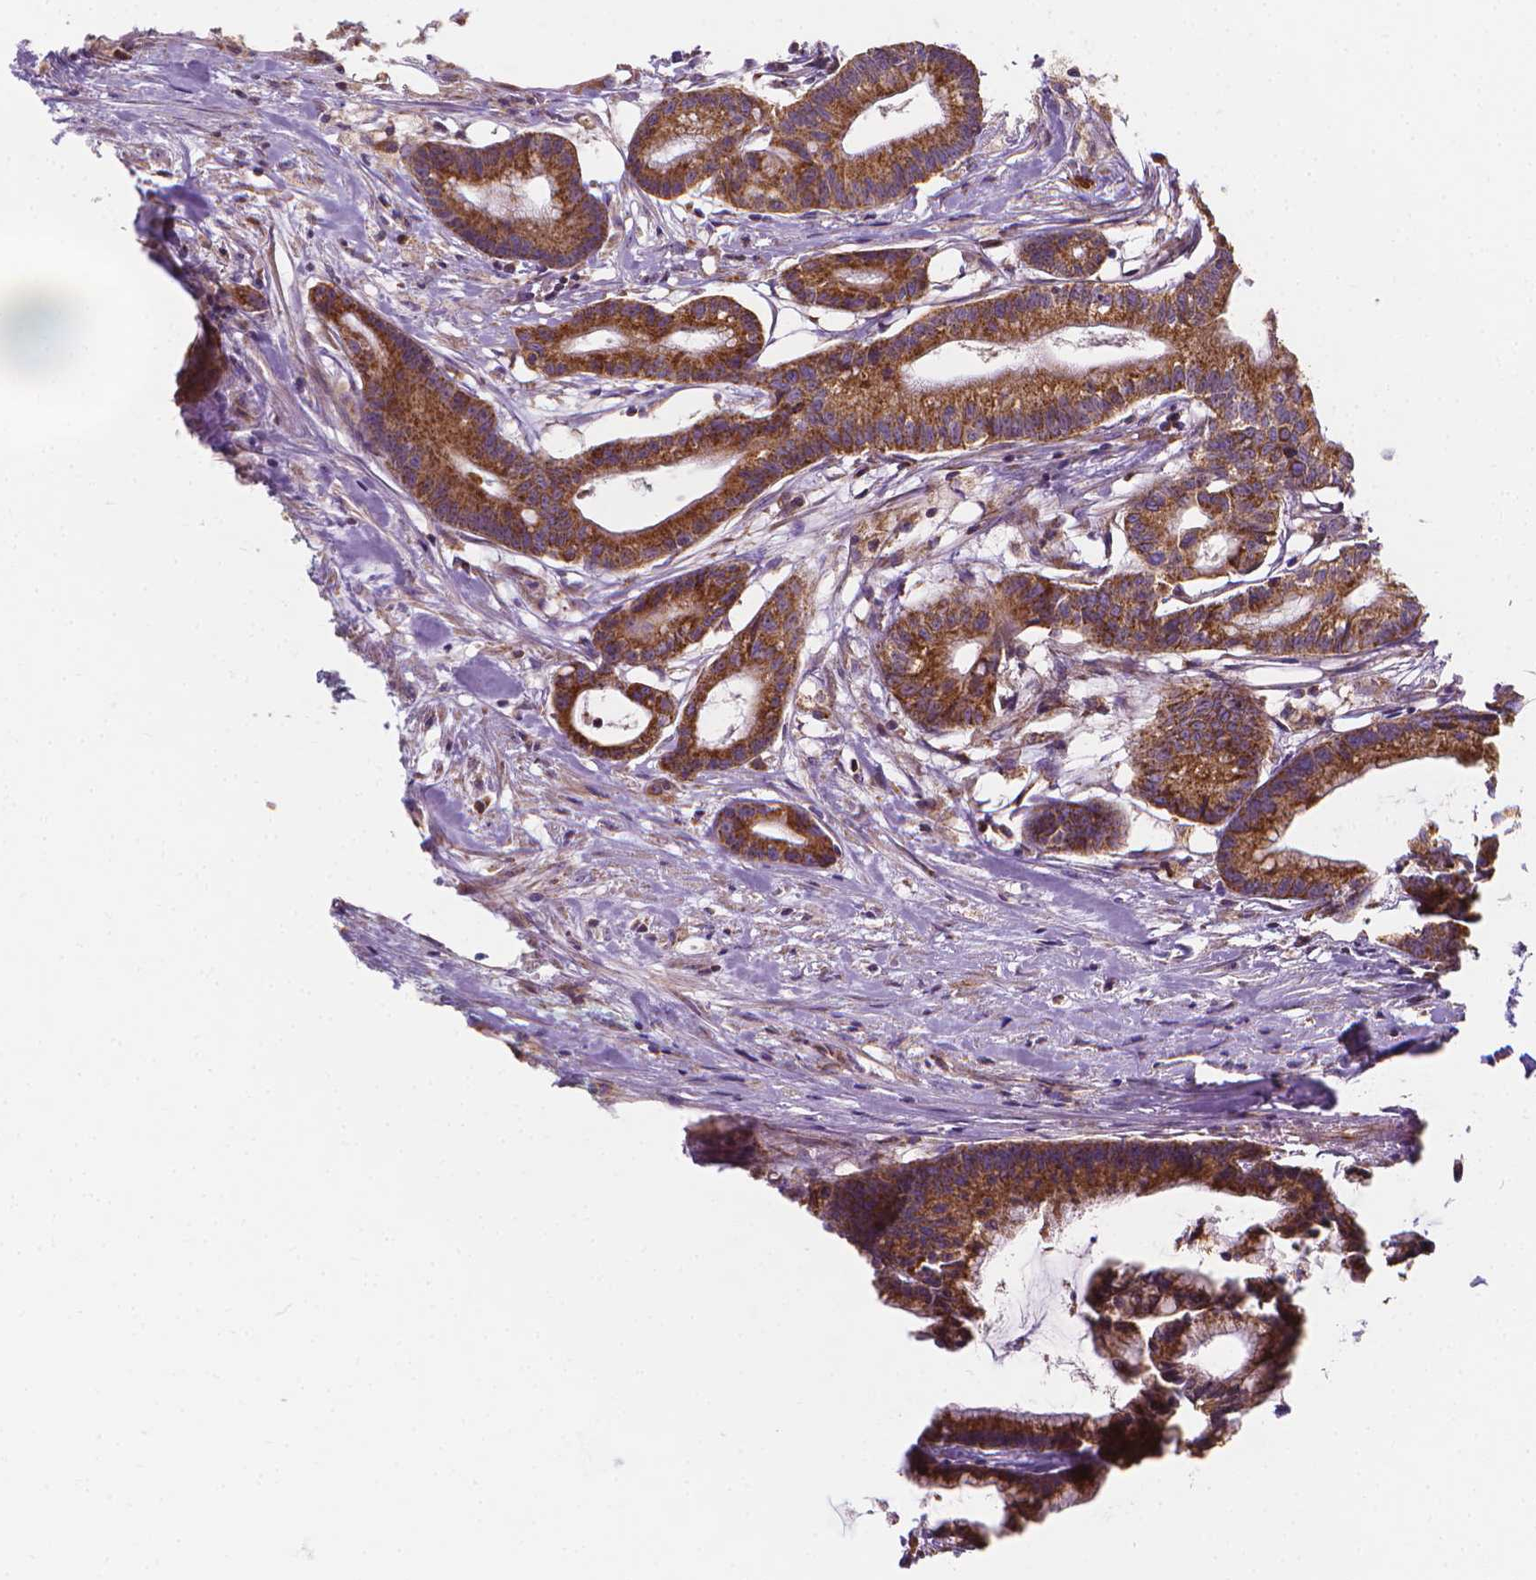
{"staining": {"intensity": "moderate", "quantity": ">75%", "location": "cytoplasmic/membranous"}, "tissue": "colorectal cancer", "cell_type": "Tumor cells", "image_type": "cancer", "snomed": [{"axis": "morphology", "description": "Adenocarcinoma, NOS"}, {"axis": "topography", "description": "Colon"}], "caption": "There is medium levels of moderate cytoplasmic/membranous staining in tumor cells of colorectal cancer (adenocarcinoma), as demonstrated by immunohistochemical staining (brown color).", "gene": "SNCAIP", "patient": {"sex": "female", "age": 78}}